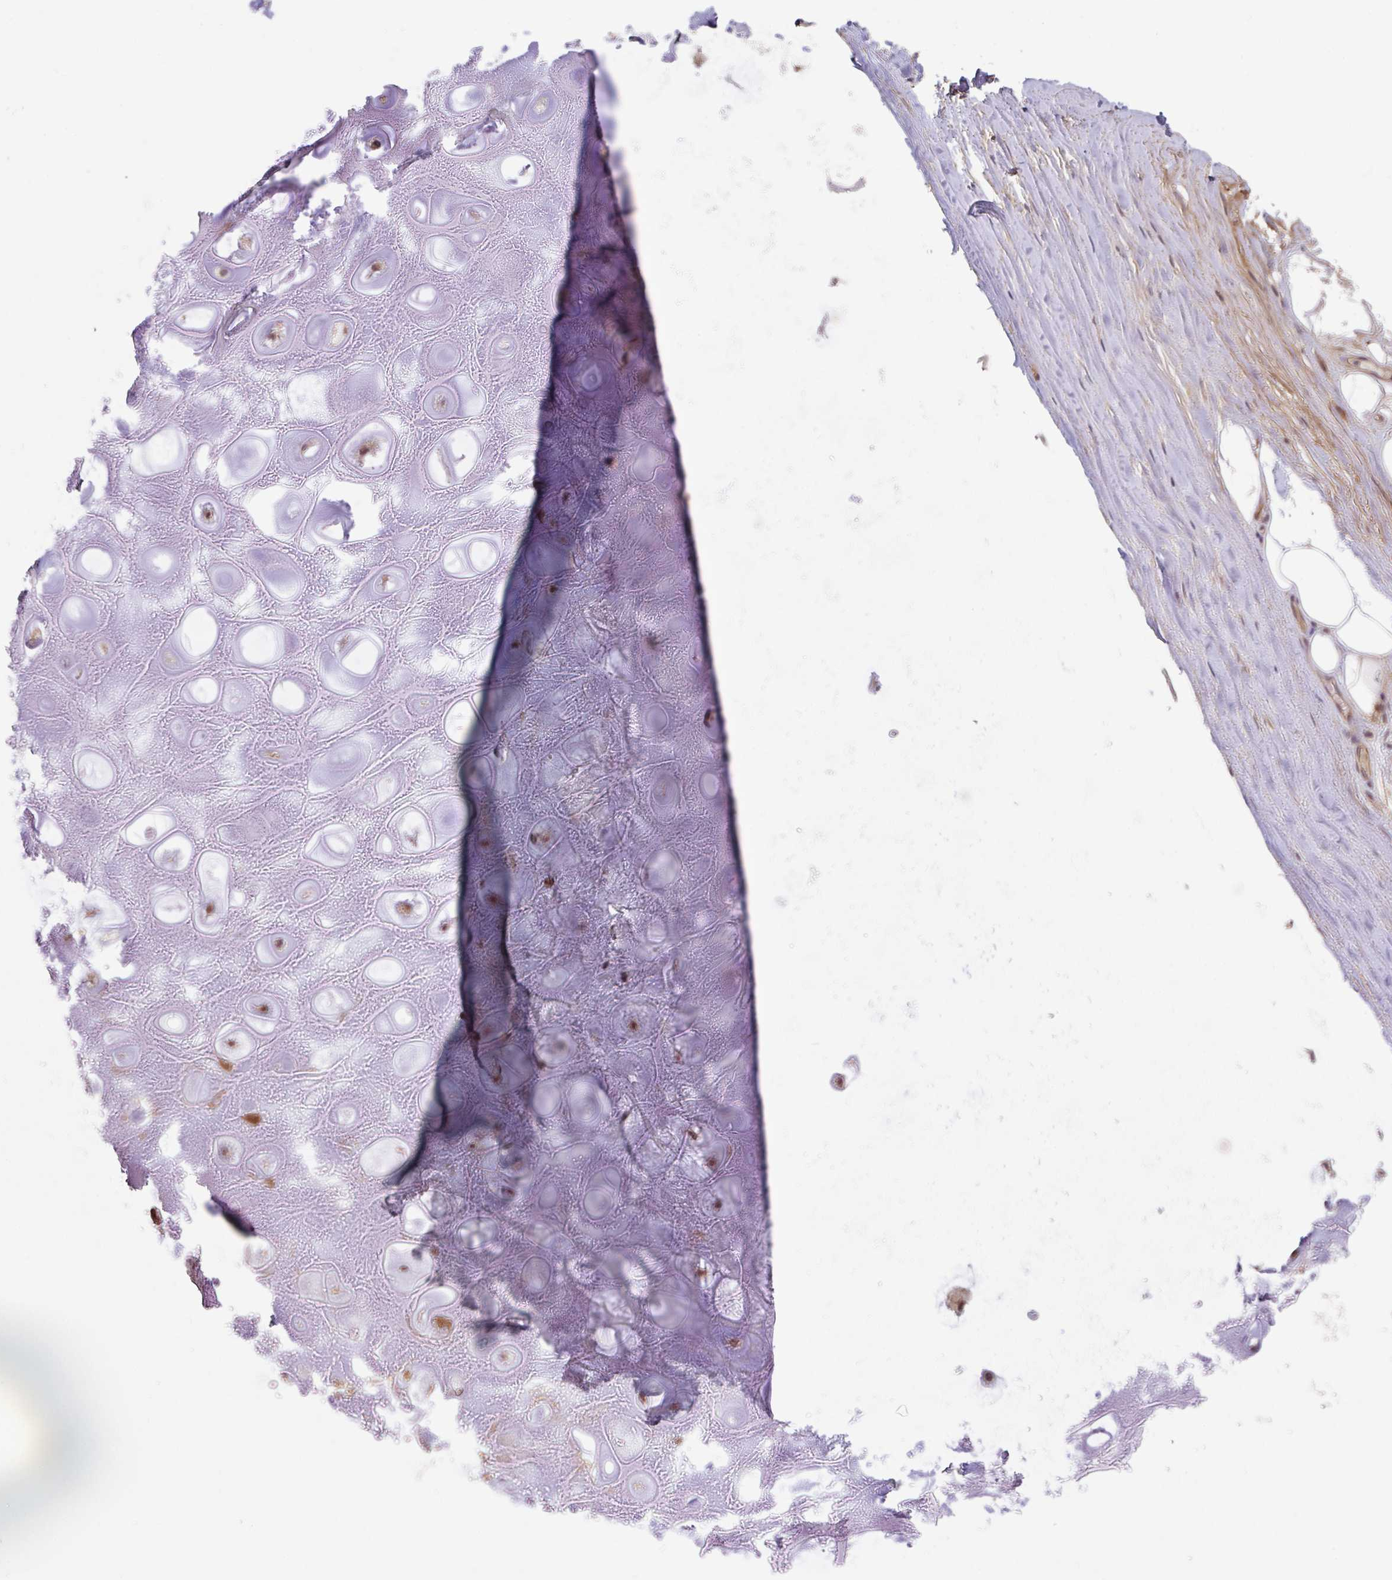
{"staining": {"intensity": "moderate", "quantity": ">75%", "location": "cytoplasmic/membranous"}, "tissue": "adipose tissue", "cell_type": "Adipocytes", "image_type": "normal", "snomed": [{"axis": "morphology", "description": "Normal tissue, NOS"}, {"axis": "topography", "description": "Lymph node"}, {"axis": "topography", "description": "Cartilage tissue"}, {"axis": "topography", "description": "Nasopharynx"}], "caption": "Normal adipose tissue demonstrates moderate cytoplasmic/membranous positivity in approximately >75% of adipocytes.", "gene": "TIGAR", "patient": {"sex": "male", "age": 63}}